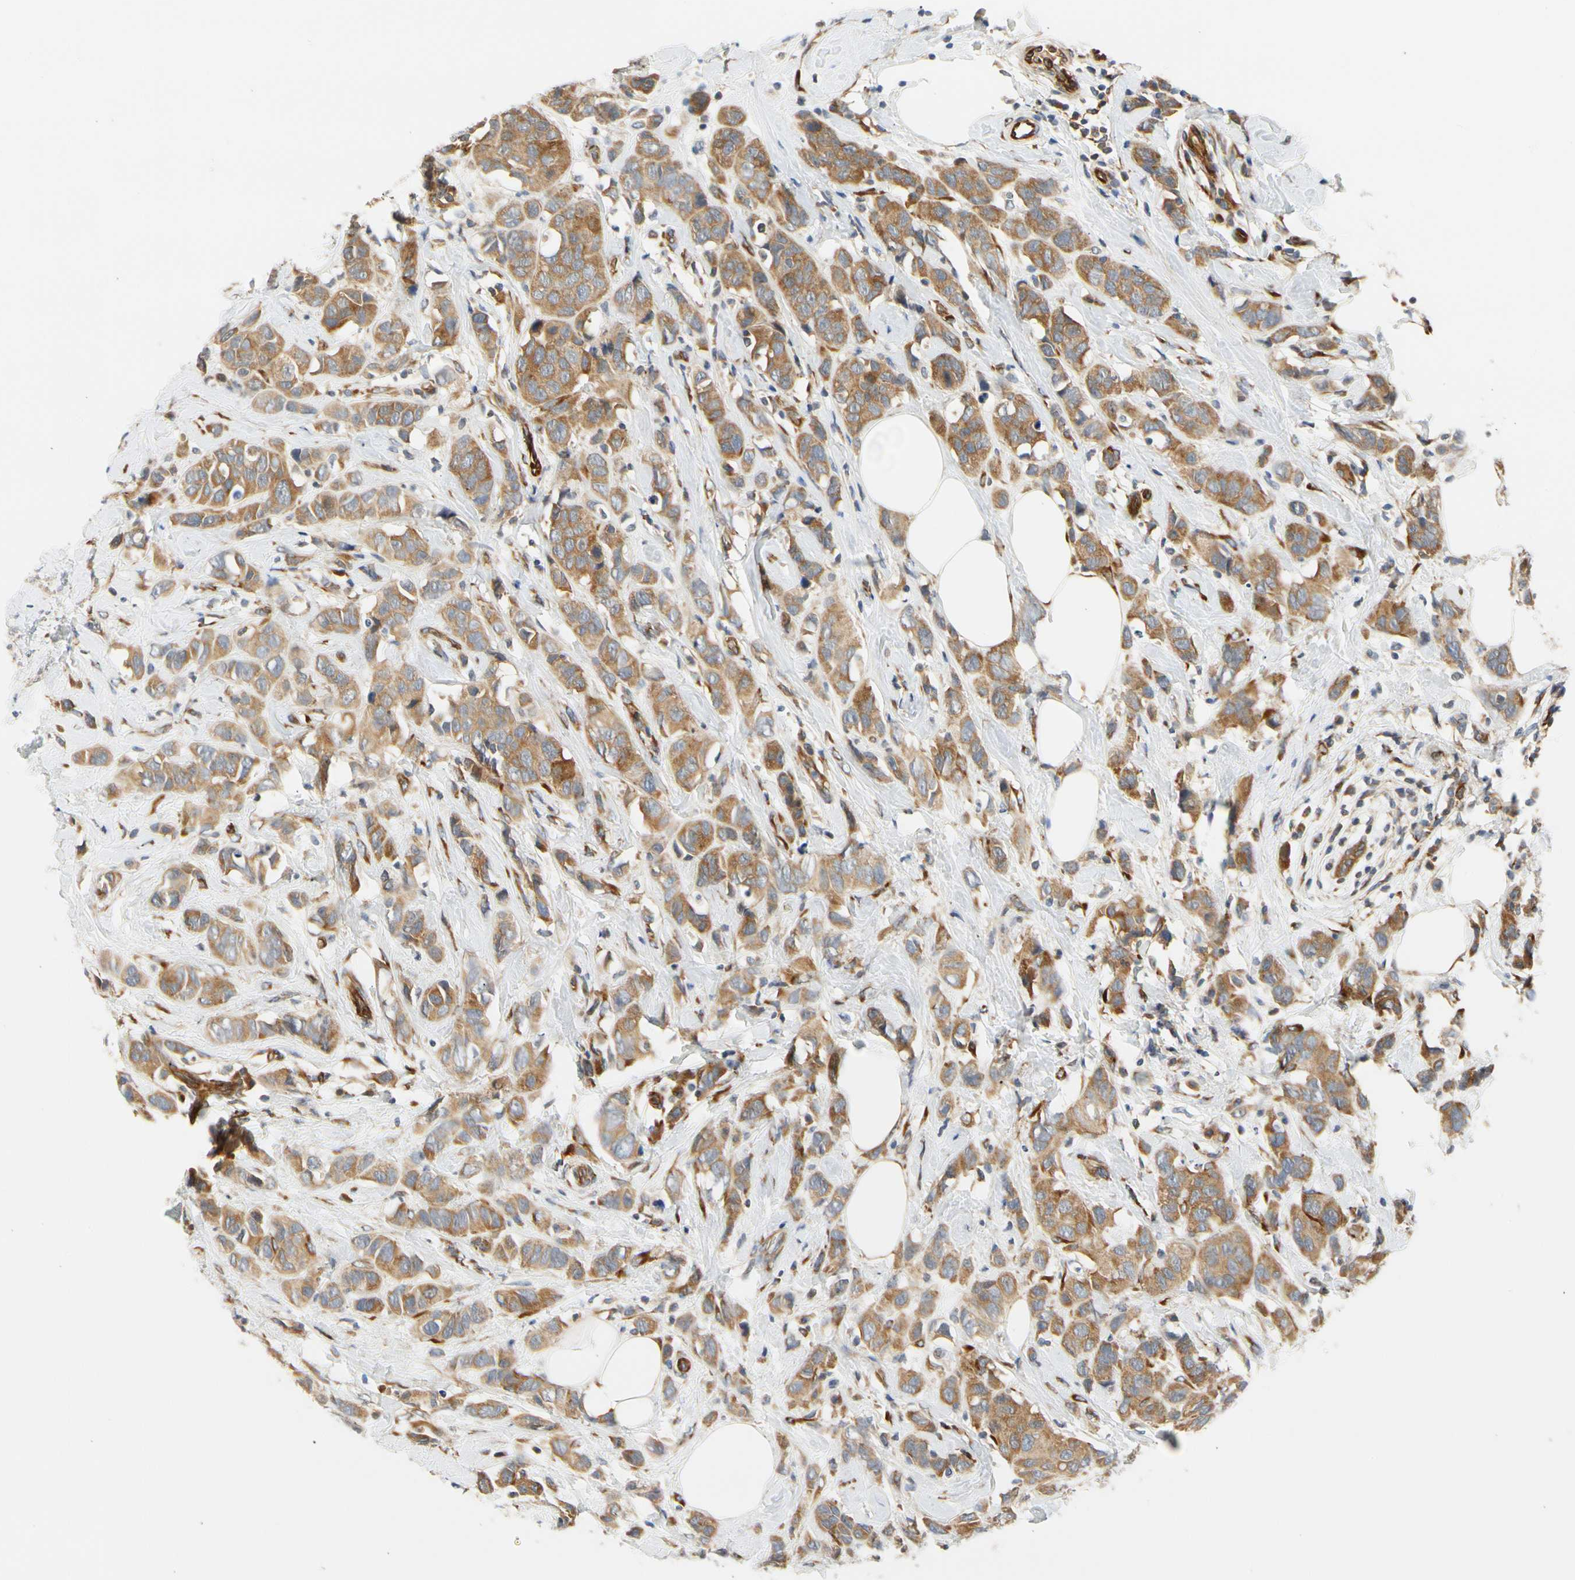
{"staining": {"intensity": "moderate", "quantity": ">75%", "location": "cytoplasmic/membranous"}, "tissue": "breast cancer", "cell_type": "Tumor cells", "image_type": "cancer", "snomed": [{"axis": "morphology", "description": "Normal tissue, NOS"}, {"axis": "morphology", "description": "Duct carcinoma"}, {"axis": "topography", "description": "Breast"}], "caption": "The histopathology image displays a brown stain indicating the presence of a protein in the cytoplasmic/membranous of tumor cells in infiltrating ductal carcinoma (breast).", "gene": "ZNF236", "patient": {"sex": "female", "age": 50}}